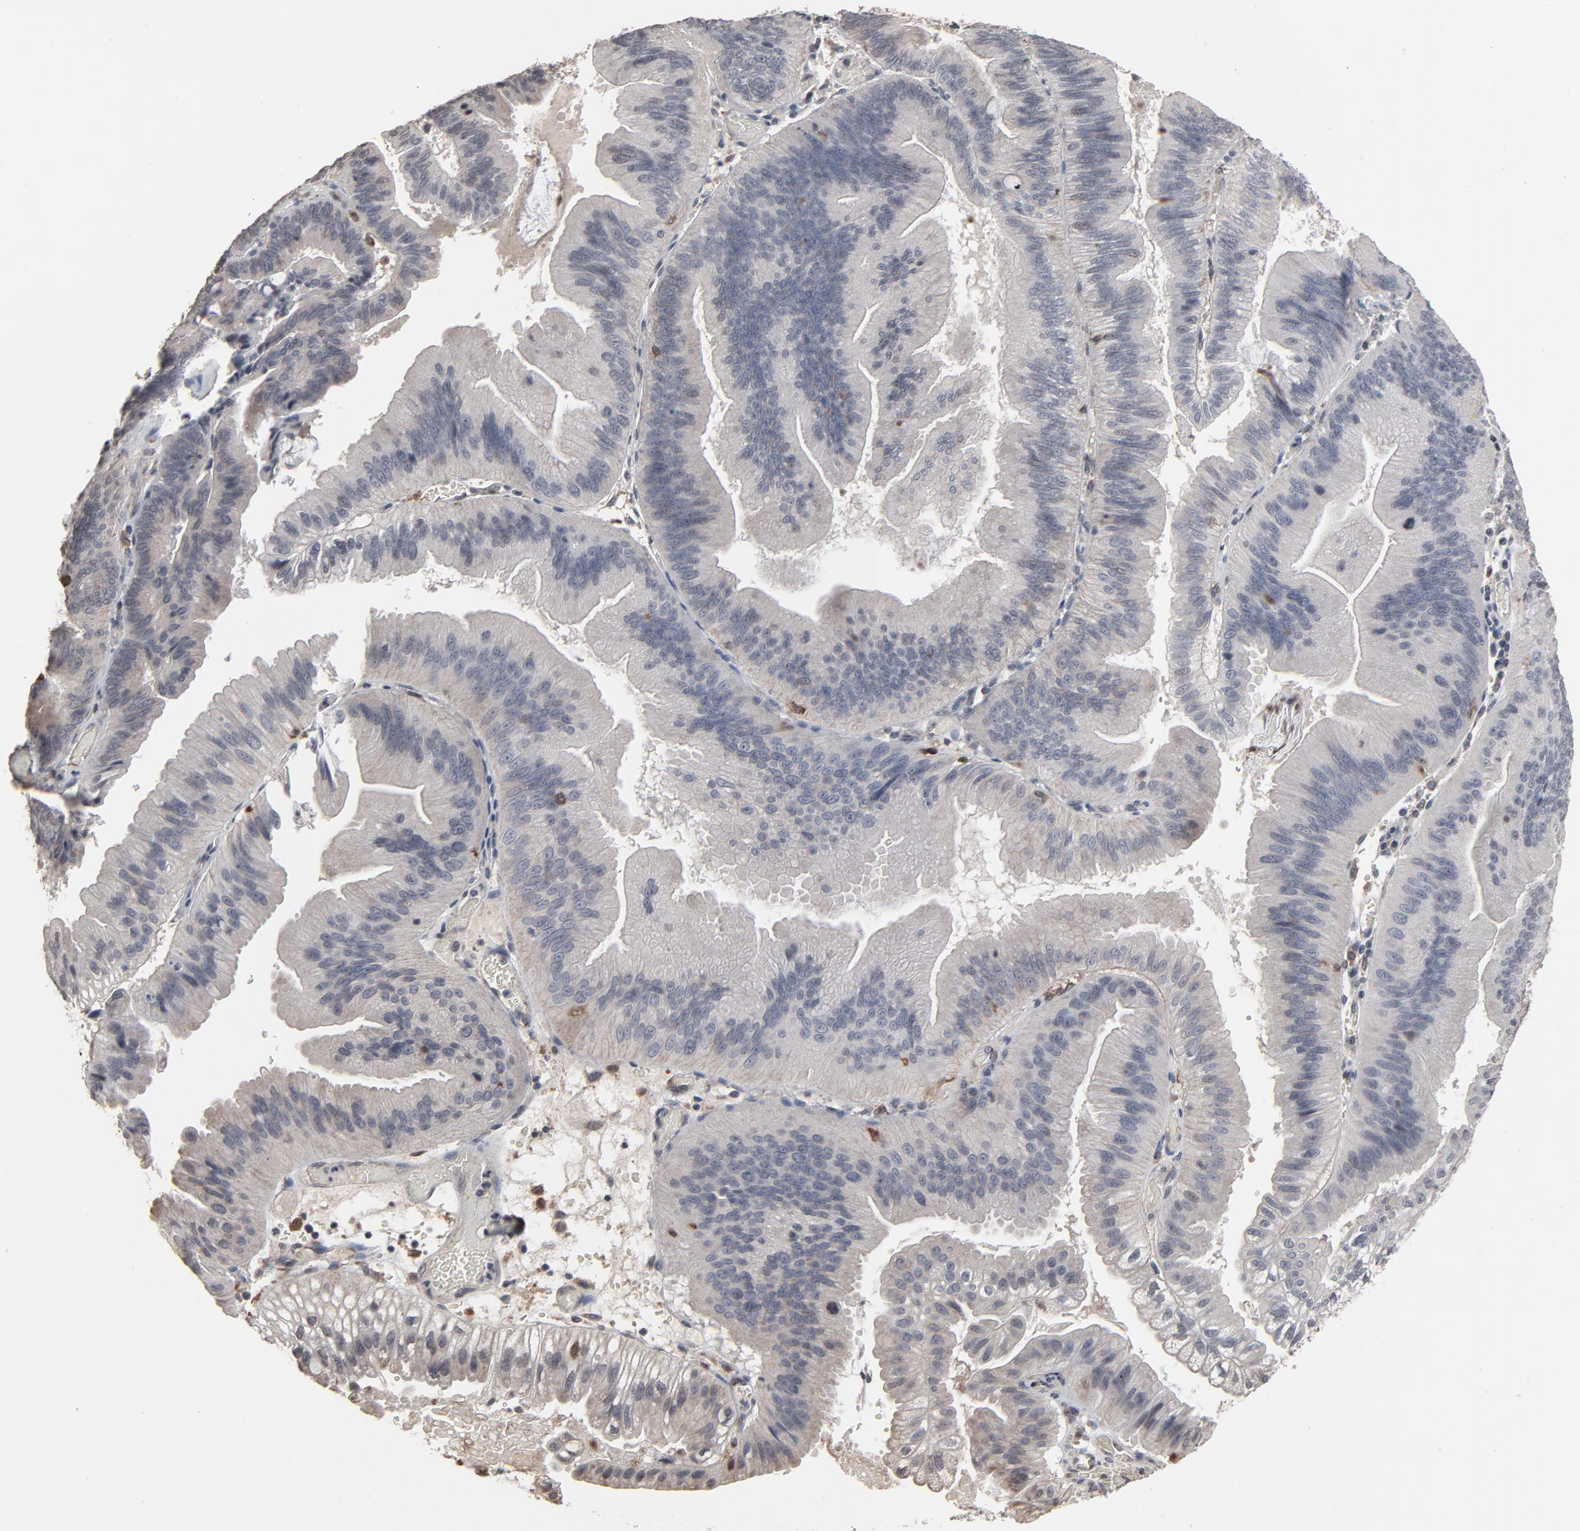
{"staining": {"intensity": "weak", "quantity": "25%-75%", "location": "cytoplasmic/membranous"}, "tissue": "pancreatic cancer", "cell_type": "Tumor cells", "image_type": "cancer", "snomed": [{"axis": "morphology", "description": "Adenocarcinoma, NOS"}, {"axis": "topography", "description": "Pancreas"}], "caption": "A photomicrograph of human adenocarcinoma (pancreatic) stained for a protein demonstrates weak cytoplasmic/membranous brown staining in tumor cells.", "gene": "CTNND1", "patient": {"sex": "male", "age": 82}}